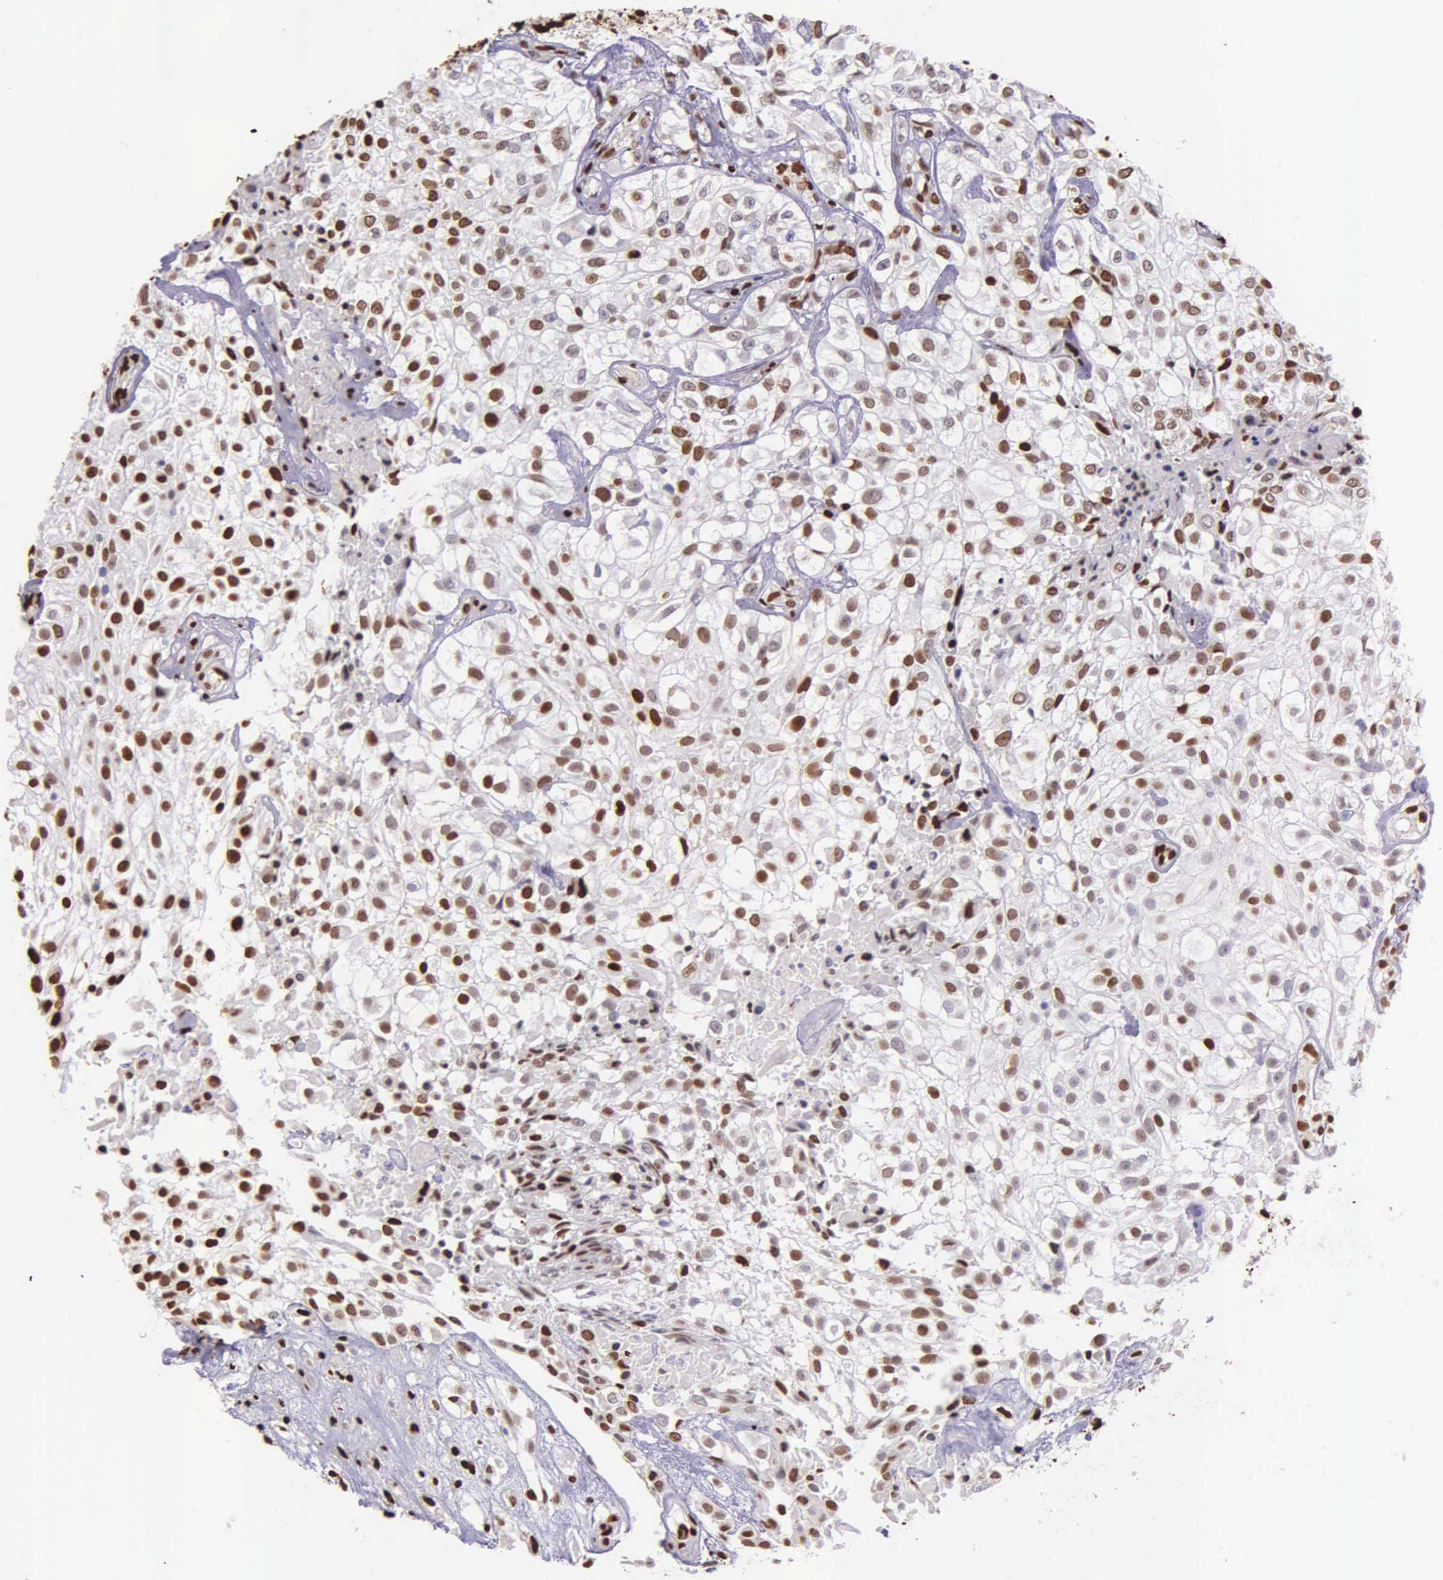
{"staining": {"intensity": "strong", "quantity": ">75%", "location": "nuclear"}, "tissue": "urothelial cancer", "cell_type": "Tumor cells", "image_type": "cancer", "snomed": [{"axis": "morphology", "description": "Urothelial carcinoma, High grade"}, {"axis": "topography", "description": "Urinary bladder"}], "caption": "High-magnification brightfield microscopy of urothelial carcinoma (high-grade) stained with DAB (brown) and counterstained with hematoxylin (blue). tumor cells exhibit strong nuclear staining is appreciated in about>75% of cells. (Brightfield microscopy of DAB IHC at high magnification).", "gene": "H1-0", "patient": {"sex": "male", "age": 56}}